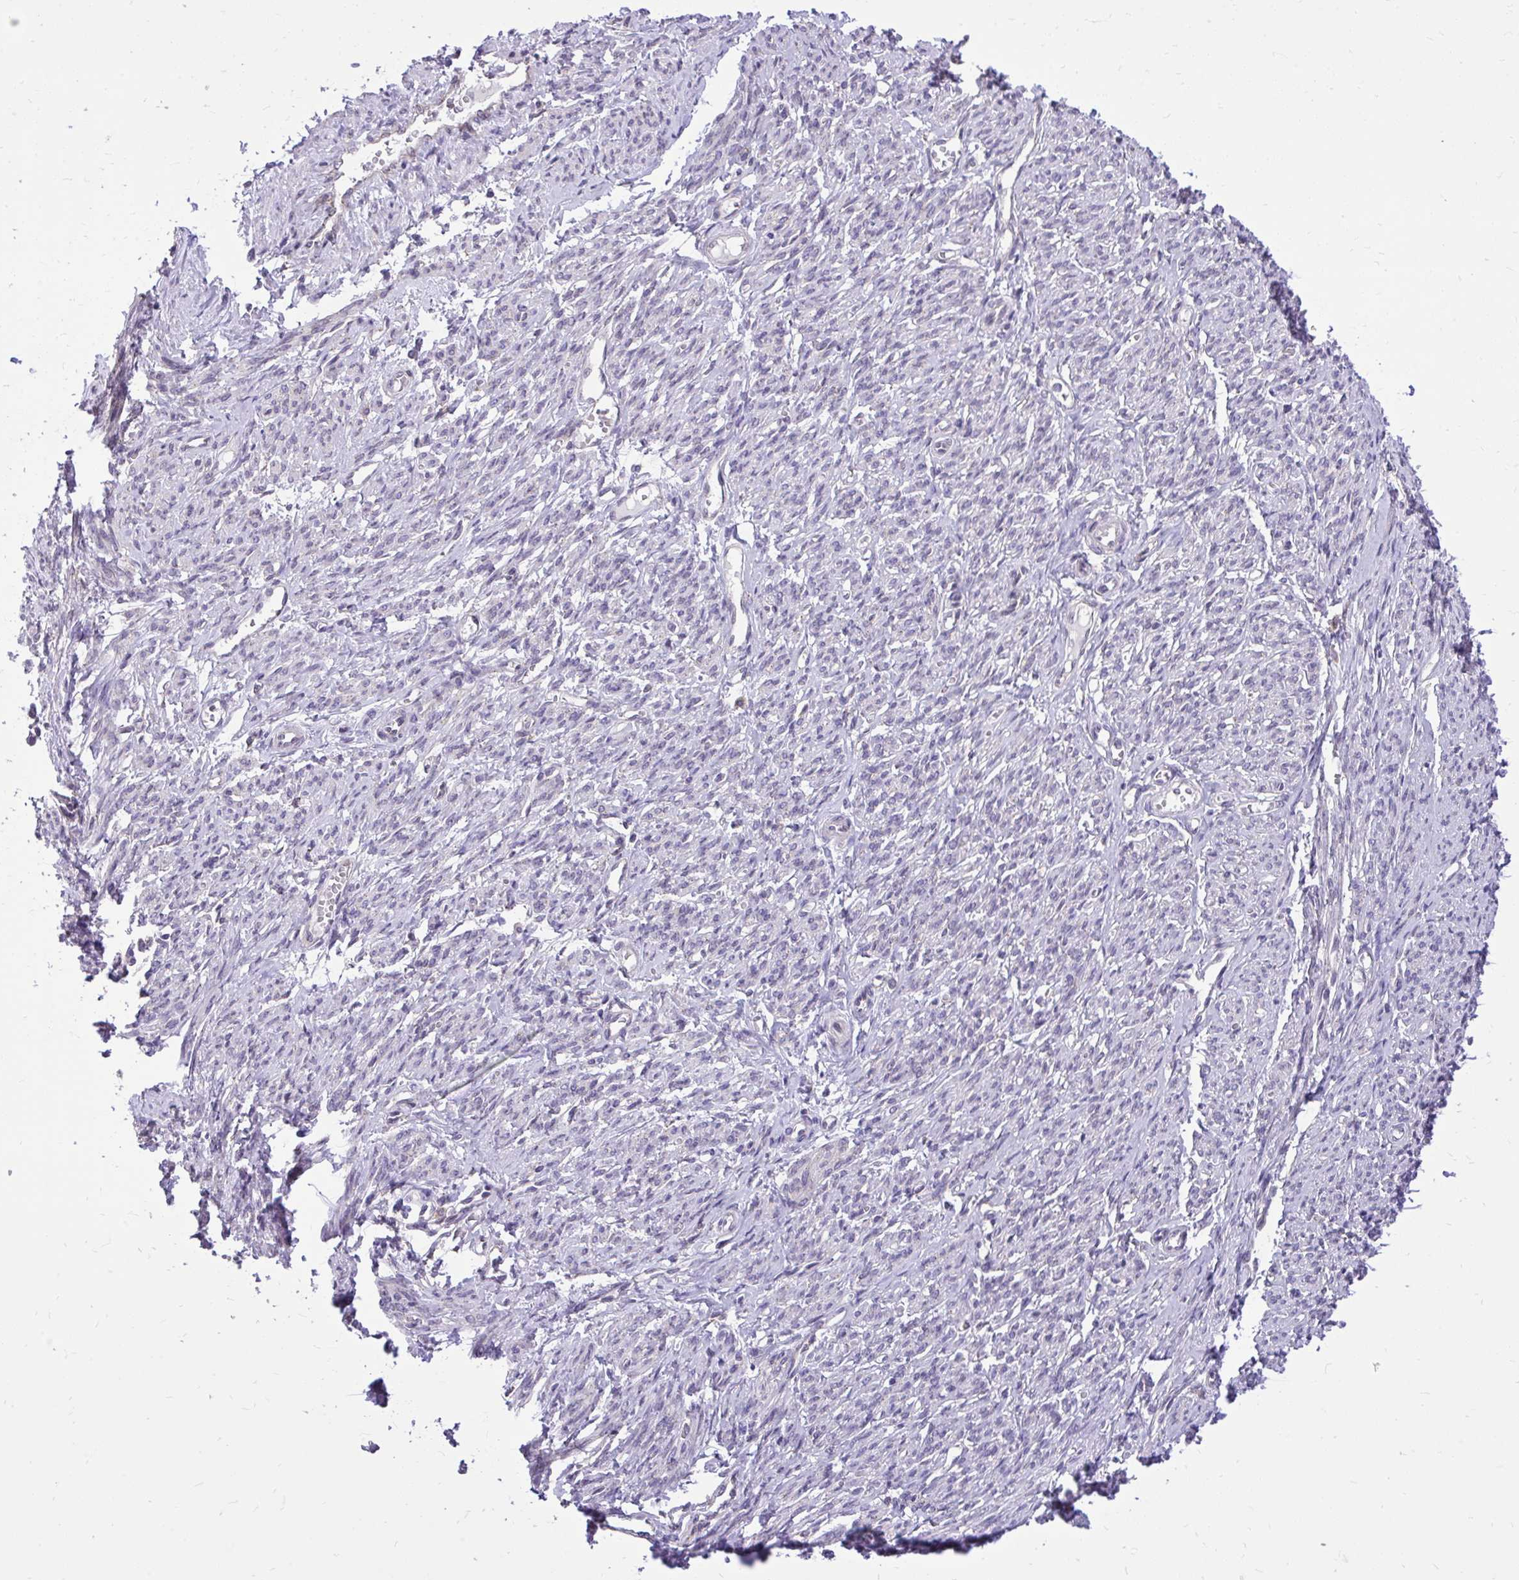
{"staining": {"intensity": "negative", "quantity": "none", "location": "none"}, "tissue": "smooth muscle", "cell_type": "Smooth muscle cells", "image_type": "normal", "snomed": [{"axis": "morphology", "description": "Normal tissue, NOS"}, {"axis": "topography", "description": "Smooth muscle"}], "caption": "The photomicrograph displays no staining of smooth muscle cells in normal smooth muscle.", "gene": "CEACAM18", "patient": {"sex": "female", "age": 65}}